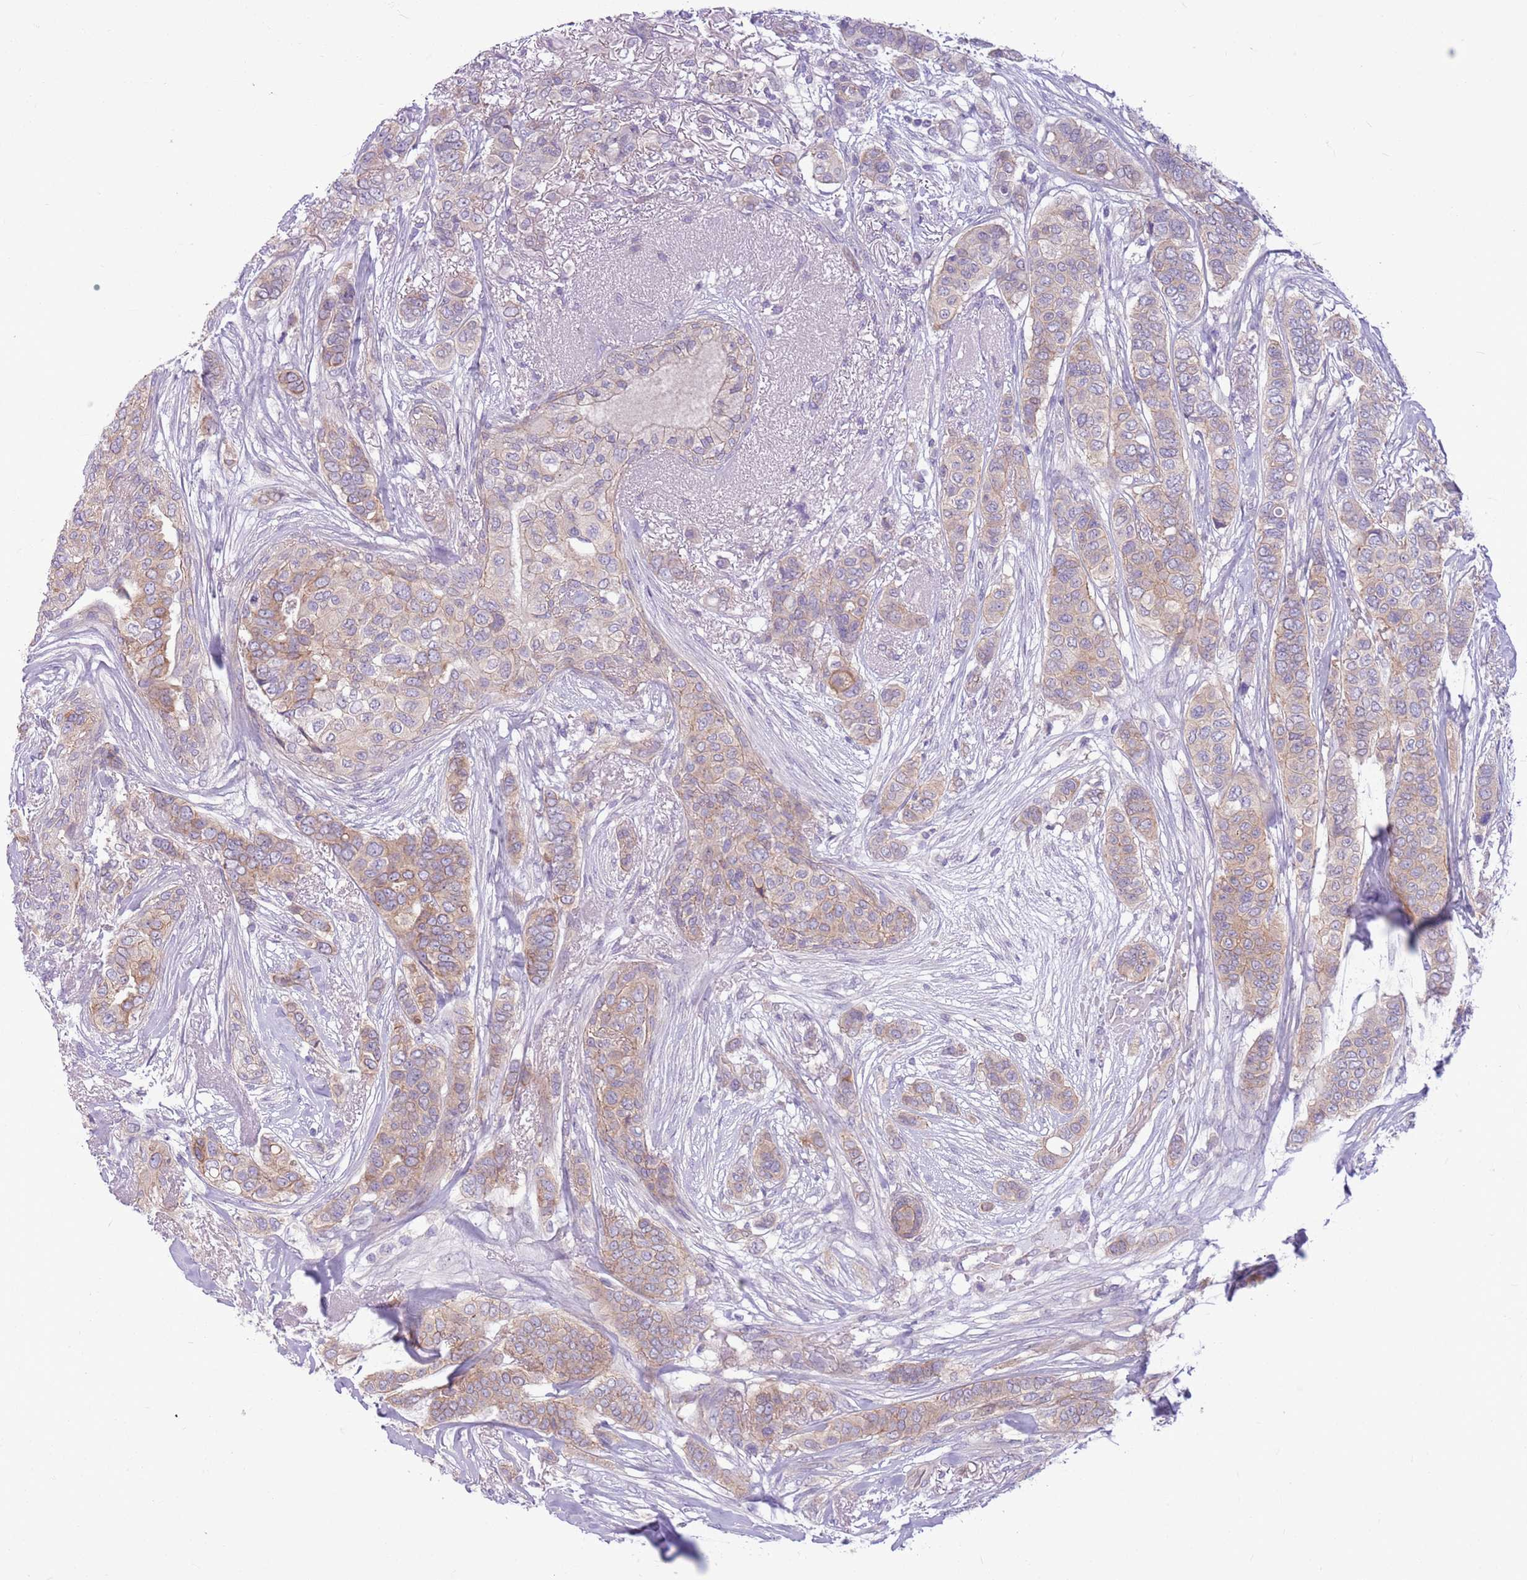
{"staining": {"intensity": "weak", "quantity": "25%-75%", "location": "cytoplasmic/membranous"}, "tissue": "breast cancer", "cell_type": "Tumor cells", "image_type": "cancer", "snomed": [{"axis": "morphology", "description": "Lobular carcinoma"}, {"axis": "topography", "description": "Breast"}], "caption": "About 25%-75% of tumor cells in human breast cancer display weak cytoplasmic/membranous protein positivity as visualized by brown immunohistochemical staining.", "gene": "PARP8", "patient": {"sex": "female", "age": 51}}